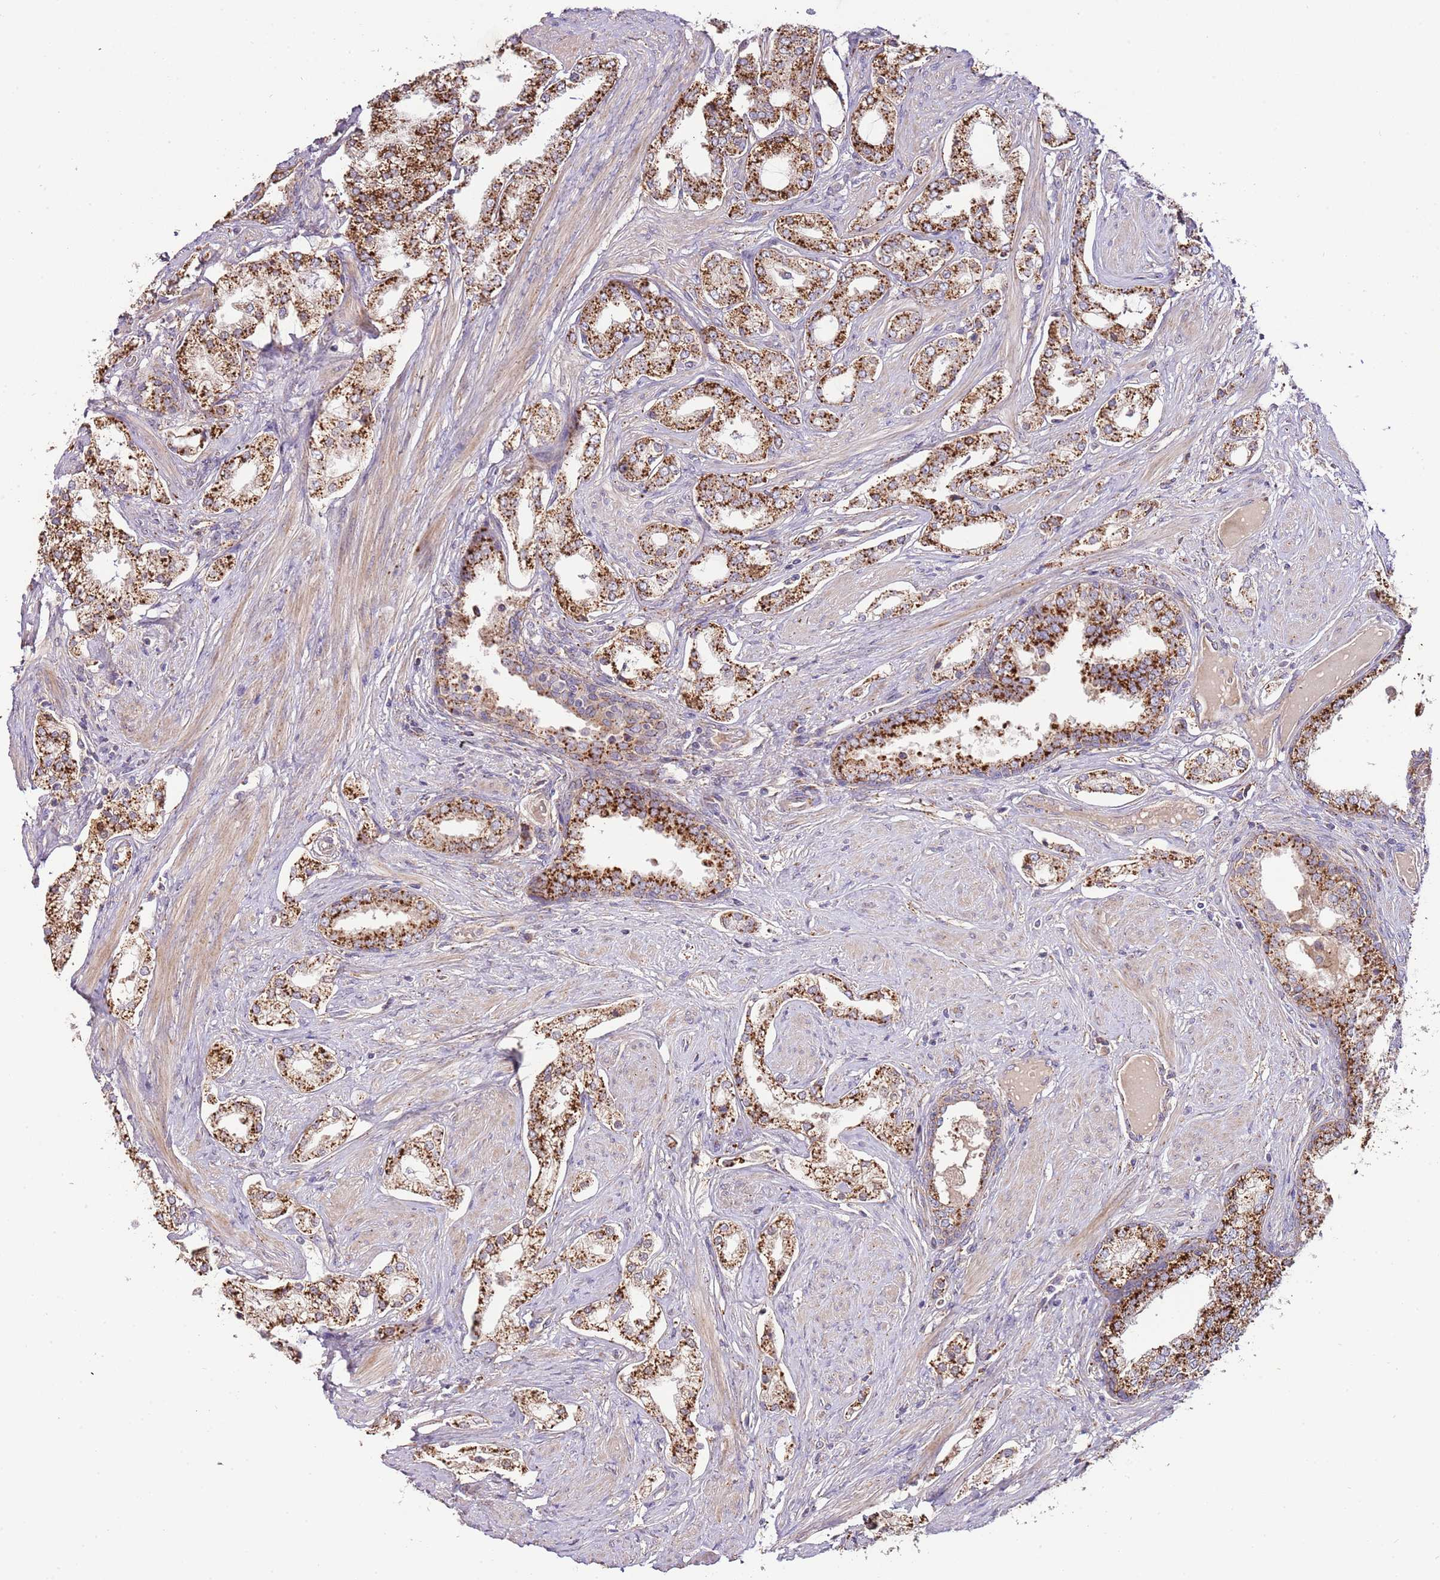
{"staining": {"intensity": "strong", "quantity": ">75%", "location": "cytoplasmic/membranous"}, "tissue": "prostate cancer", "cell_type": "Tumor cells", "image_type": "cancer", "snomed": [{"axis": "morphology", "description": "Adenocarcinoma, High grade"}, {"axis": "topography", "description": "Prostate"}], "caption": "Immunohistochemical staining of human prostate cancer (adenocarcinoma (high-grade)) reveals high levels of strong cytoplasmic/membranous positivity in approximately >75% of tumor cells.", "gene": "DOCK6", "patient": {"sex": "male", "age": 71}}